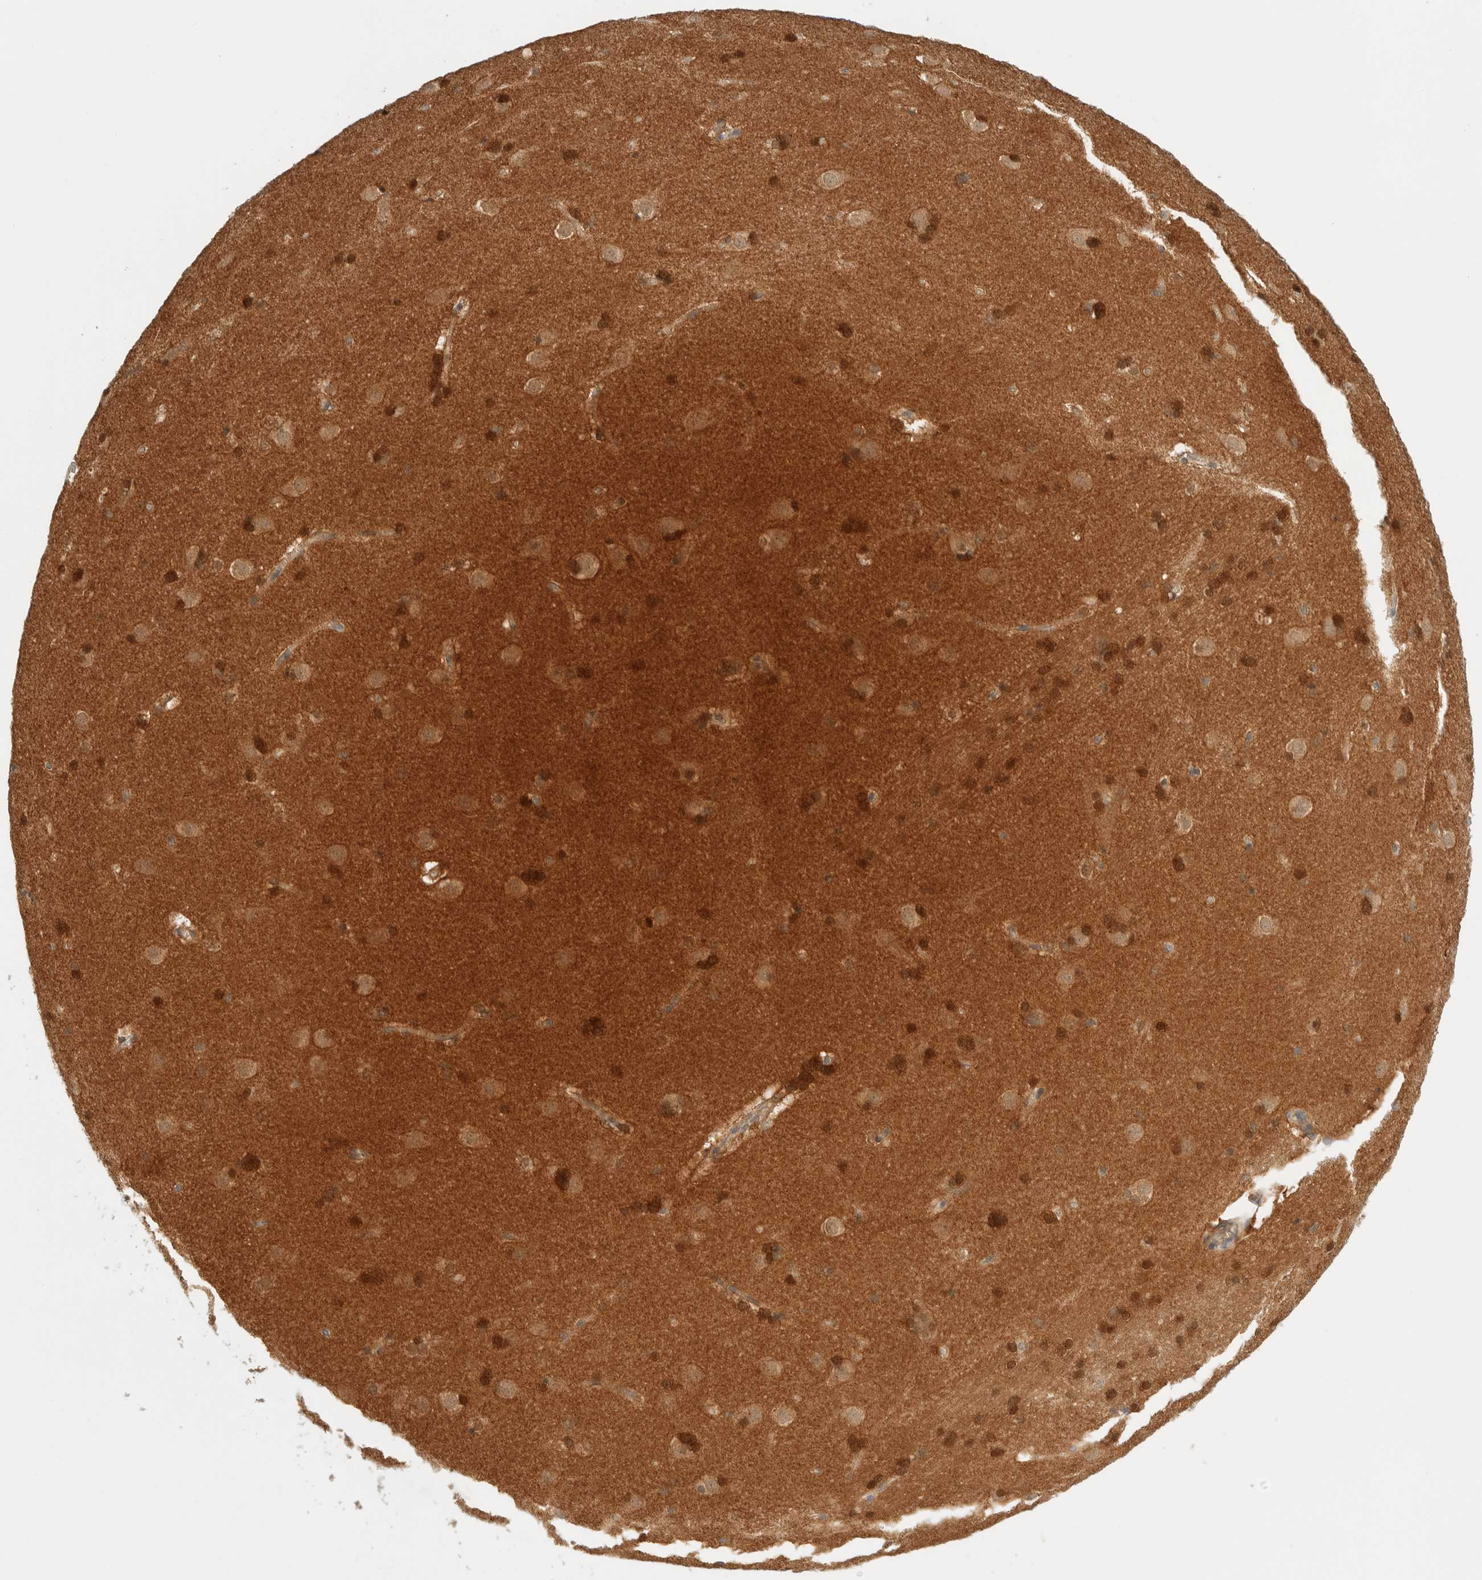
{"staining": {"intensity": "moderate", "quantity": "<25%", "location": "cytoplasmic/membranous"}, "tissue": "caudate", "cell_type": "Glial cells", "image_type": "normal", "snomed": [{"axis": "morphology", "description": "Normal tissue, NOS"}, {"axis": "topography", "description": "Lateral ventricle wall"}], "caption": "High-magnification brightfield microscopy of benign caudate stained with DAB (3,3'-diaminobenzidine) (brown) and counterstained with hematoxylin (blue). glial cells exhibit moderate cytoplasmic/membranous staining is present in about<25% of cells.", "gene": "PCYT2", "patient": {"sex": "female", "age": 19}}